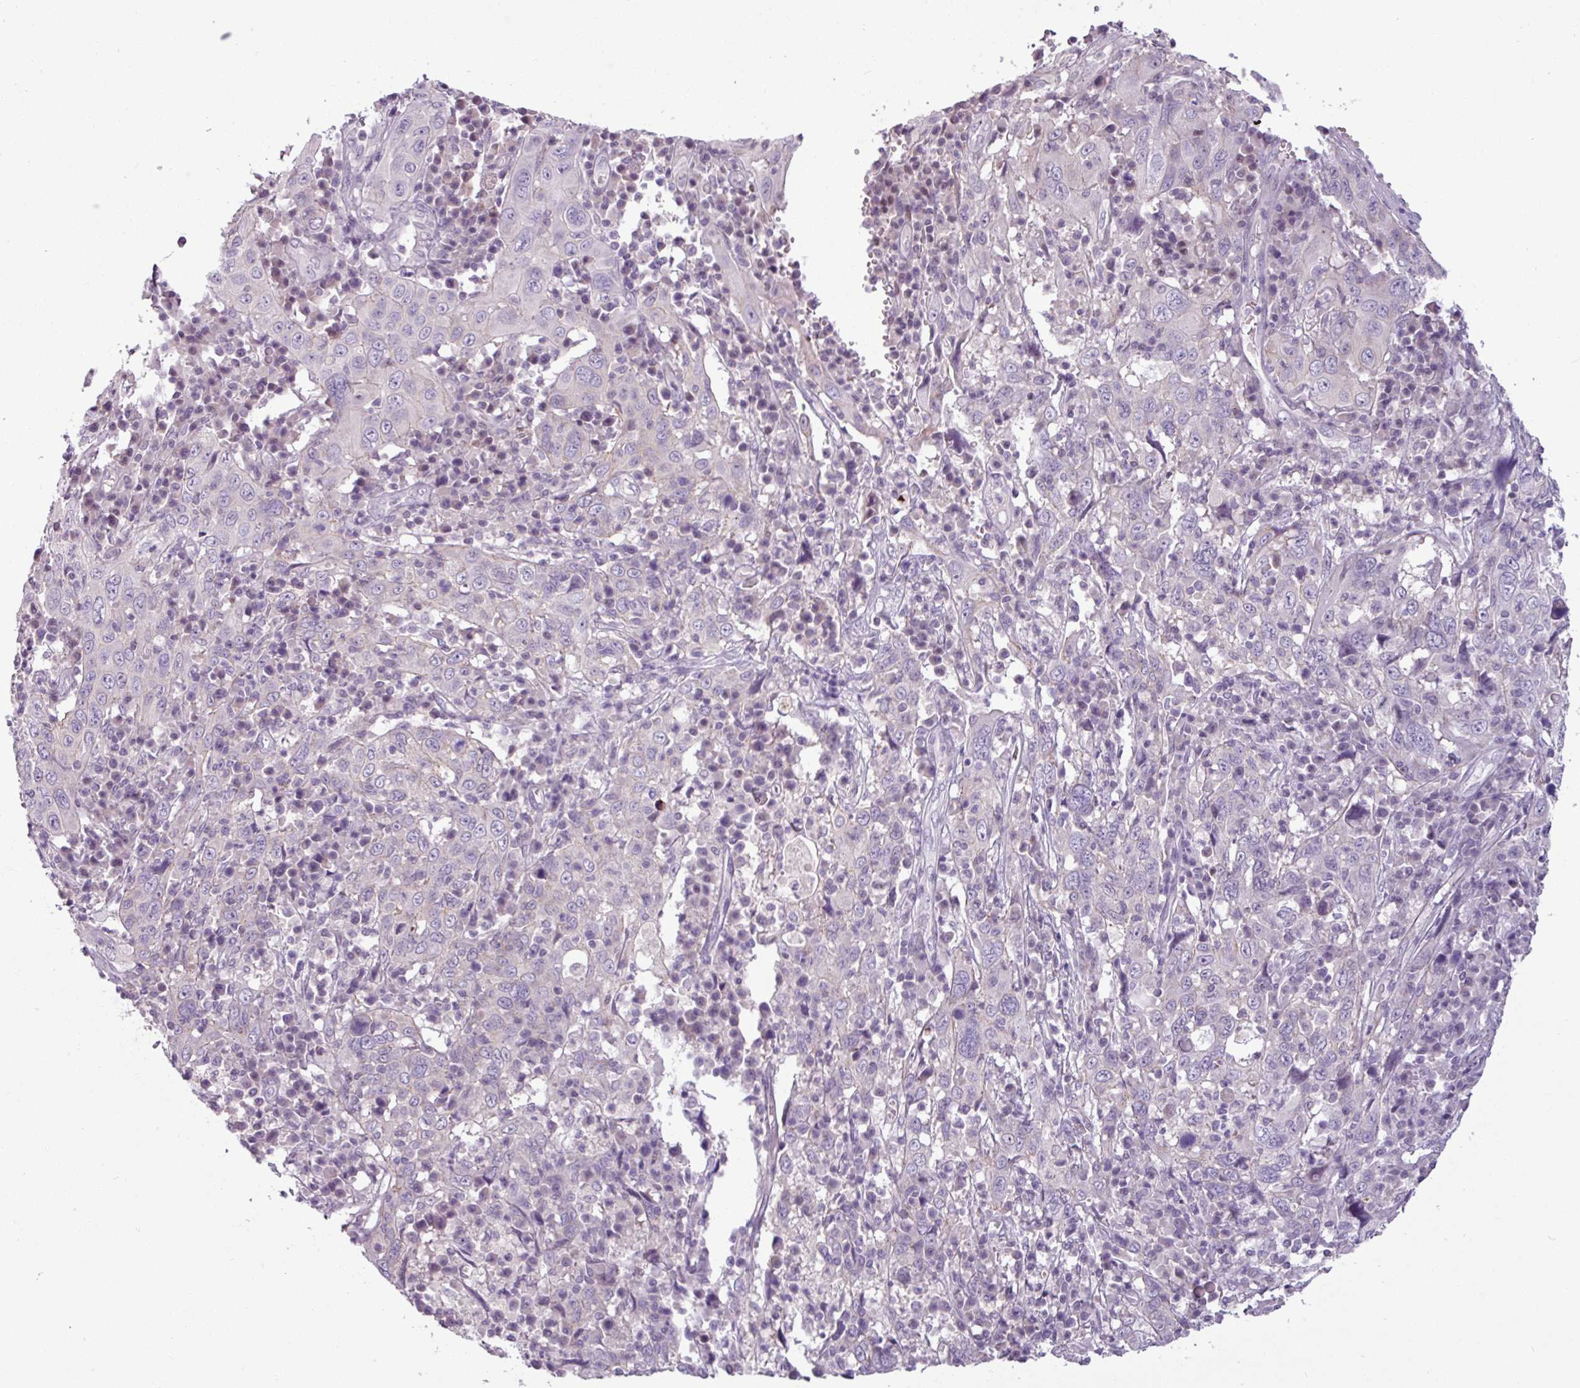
{"staining": {"intensity": "negative", "quantity": "none", "location": "none"}, "tissue": "cervical cancer", "cell_type": "Tumor cells", "image_type": "cancer", "snomed": [{"axis": "morphology", "description": "Squamous cell carcinoma, NOS"}, {"axis": "topography", "description": "Cervix"}], "caption": "The photomicrograph exhibits no staining of tumor cells in squamous cell carcinoma (cervical). (Immunohistochemistry (ihc), brightfield microscopy, high magnification).", "gene": "PNMA6A", "patient": {"sex": "female", "age": 46}}